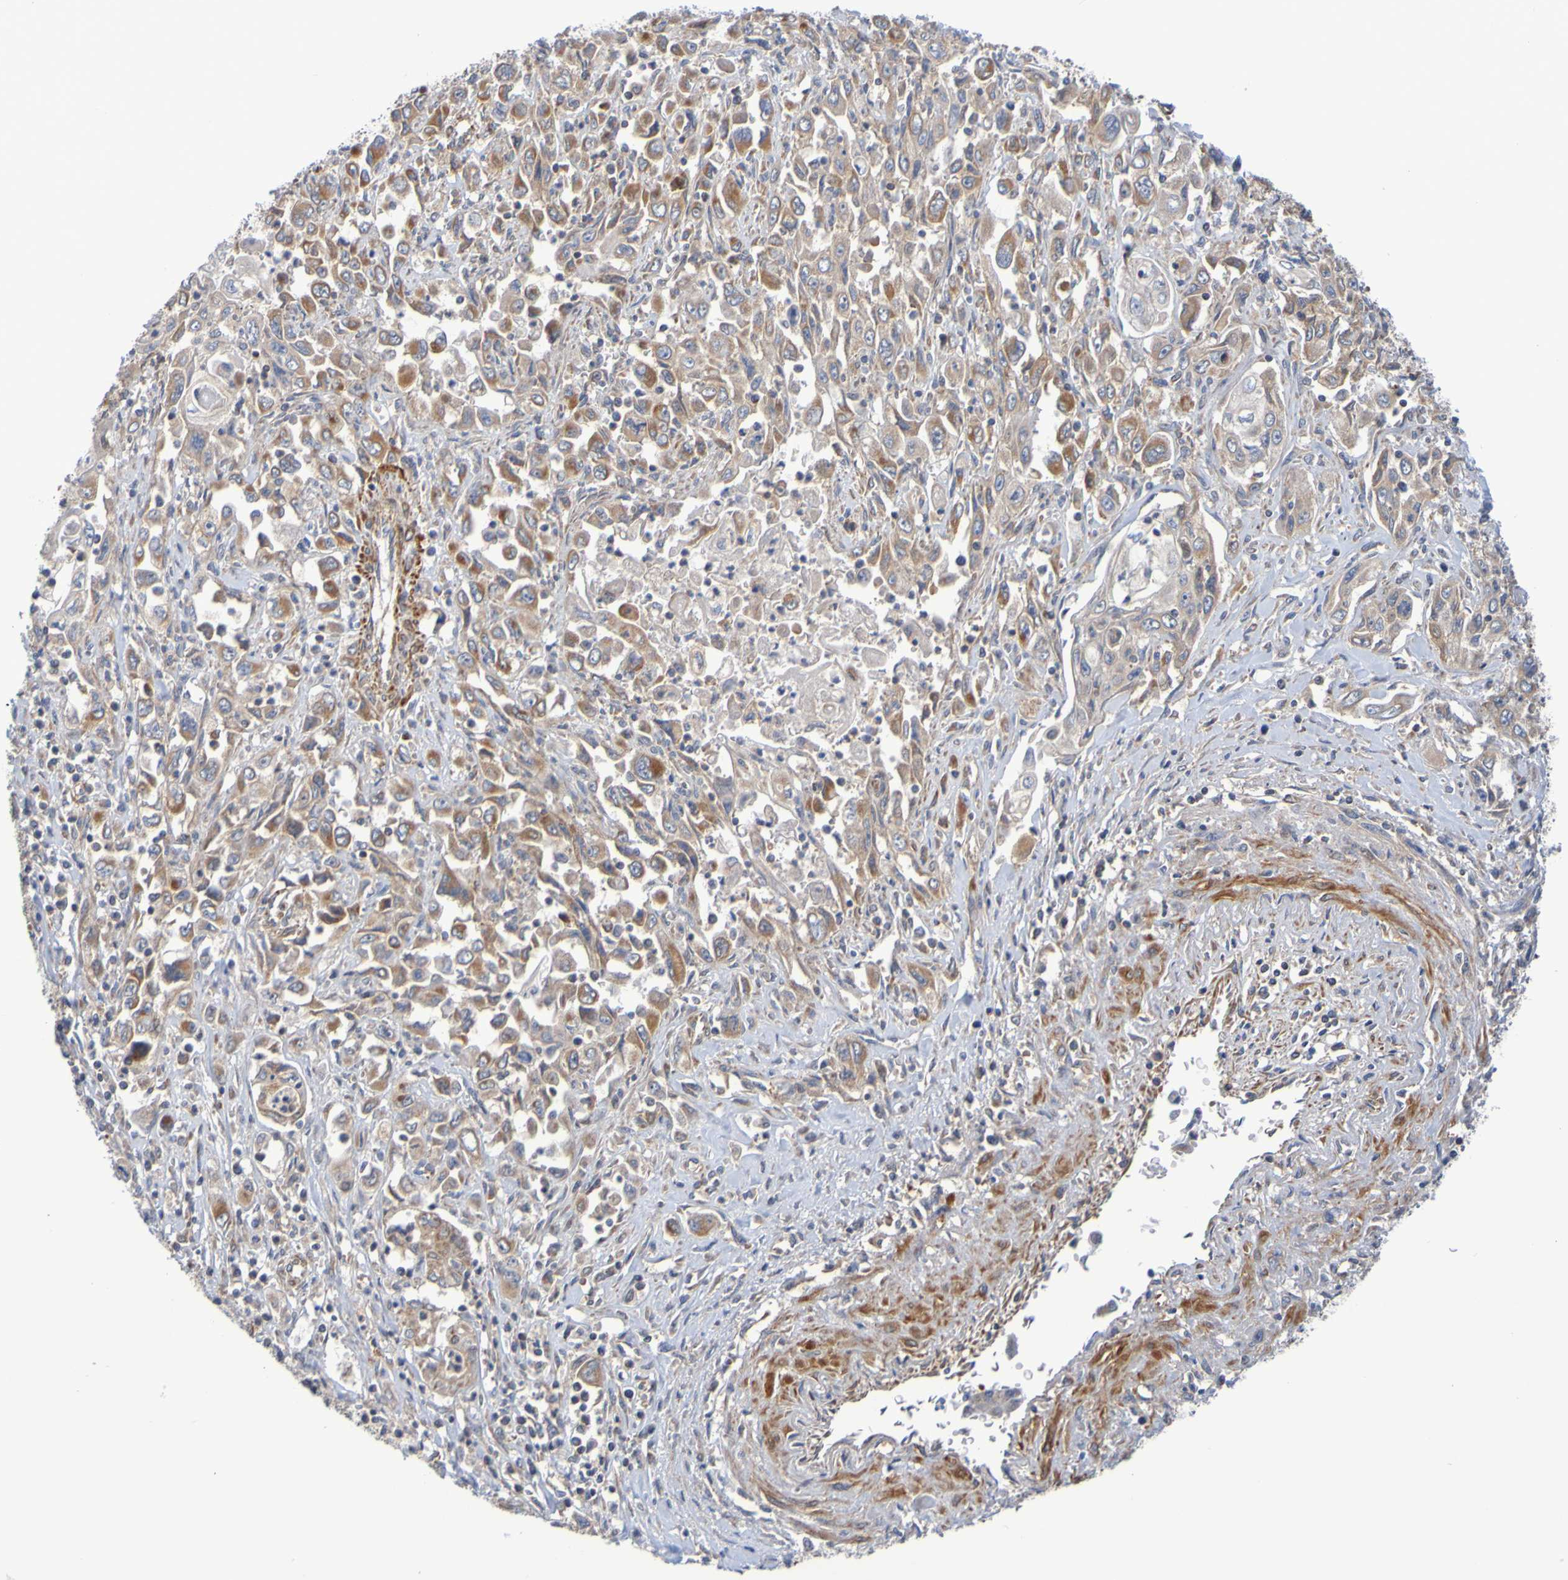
{"staining": {"intensity": "moderate", "quantity": "25%-75%", "location": "cytoplasmic/membranous"}, "tissue": "pancreatic cancer", "cell_type": "Tumor cells", "image_type": "cancer", "snomed": [{"axis": "morphology", "description": "Adenocarcinoma, NOS"}, {"axis": "topography", "description": "Pancreas"}], "caption": "Immunohistochemistry (IHC) photomicrograph of neoplastic tissue: pancreatic cancer (adenocarcinoma) stained using IHC displays medium levels of moderate protein expression localized specifically in the cytoplasmic/membranous of tumor cells, appearing as a cytoplasmic/membranous brown color.", "gene": "CCDC51", "patient": {"sex": "male", "age": 70}}